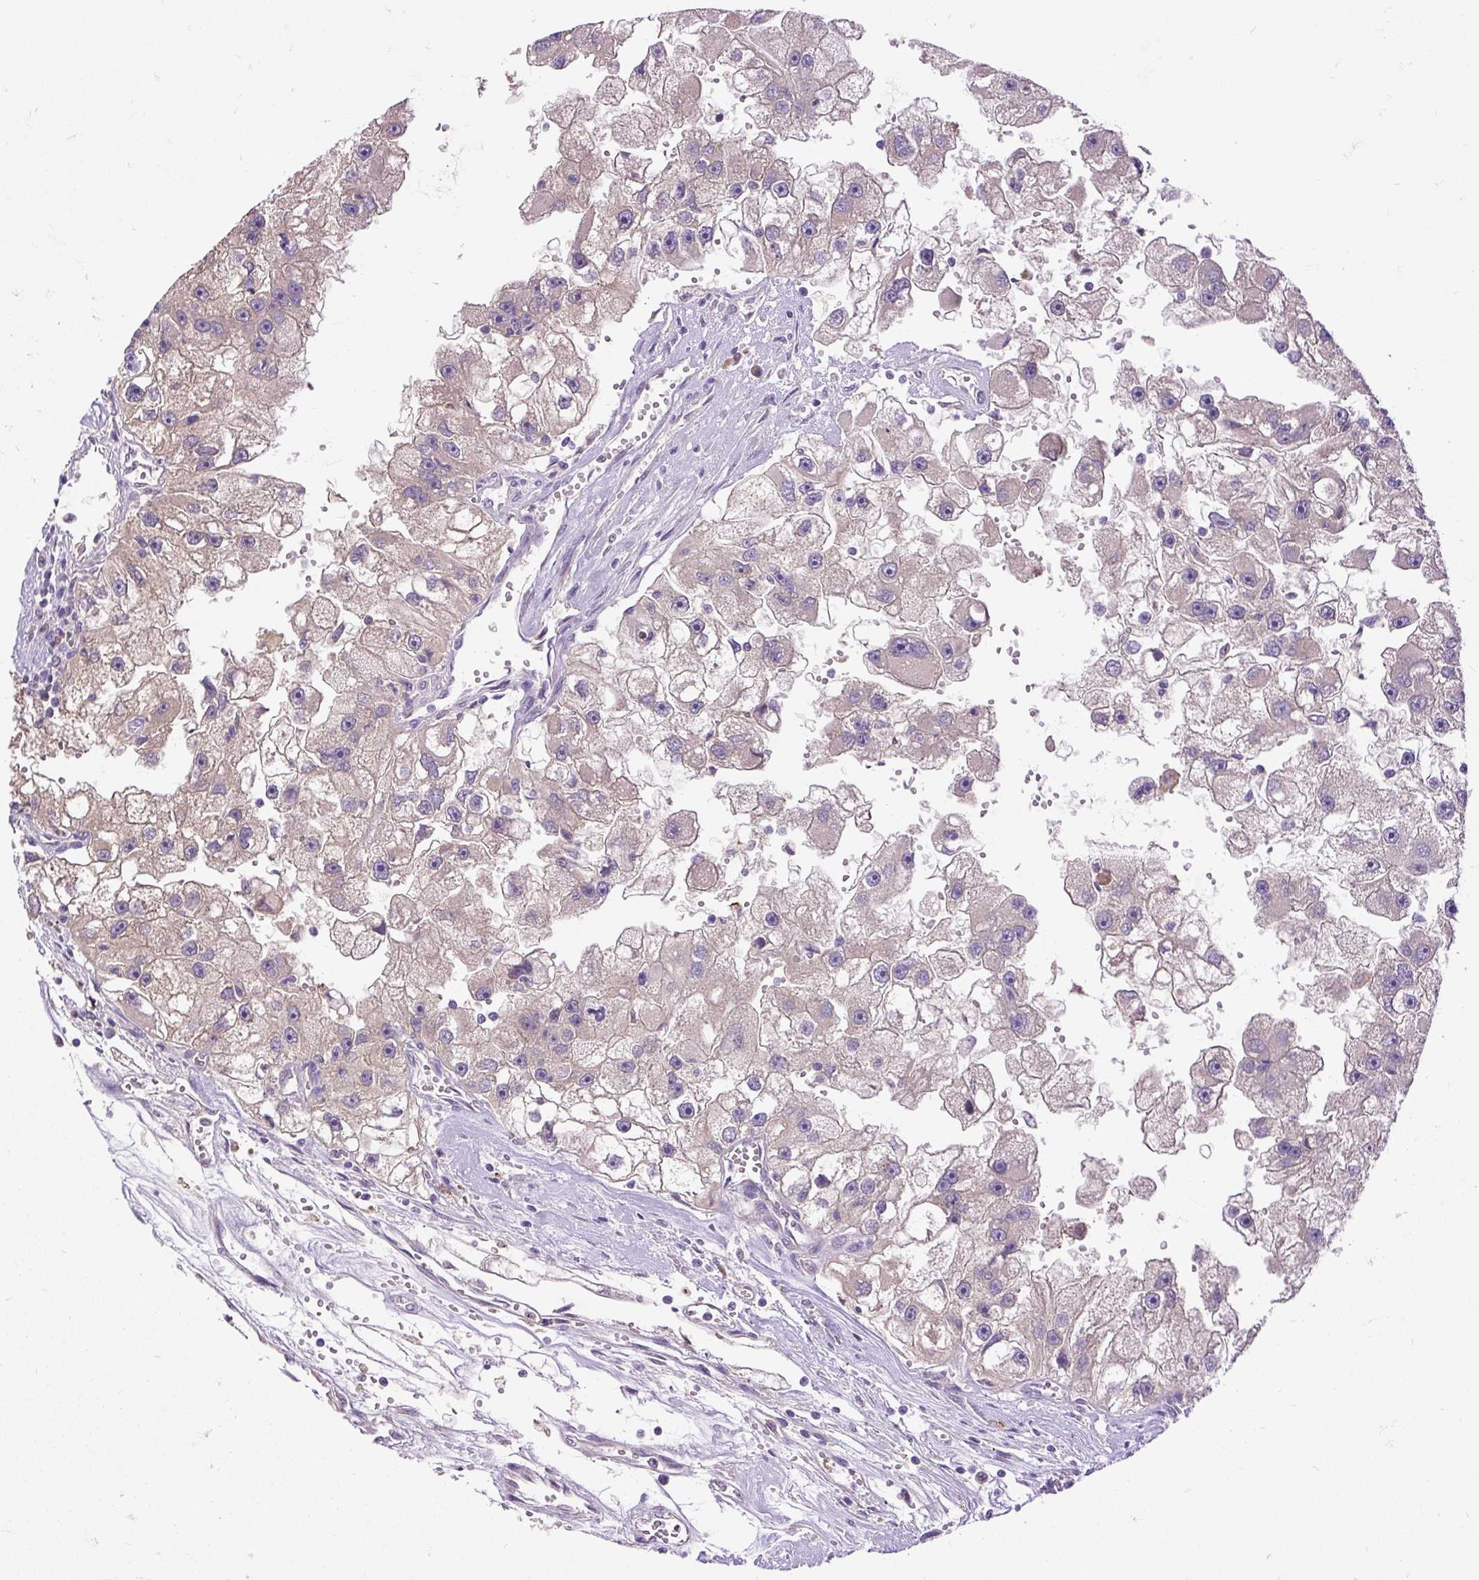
{"staining": {"intensity": "negative", "quantity": "none", "location": "none"}, "tissue": "renal cancer", "cell_type": "Tumor cells", "image_type": "cancer", "snomed": [{"axis": "morphology", "description": "Adenocarcinoma, NOS"}, {"axis": "topography", "description": "Kidney"}], "caption": "Immunohistochemistry of human renal cancer exhibits no positivity in tumor cells.", "gene": "CTTNBP2", "patient": {"sex": "male", "age": 63}}